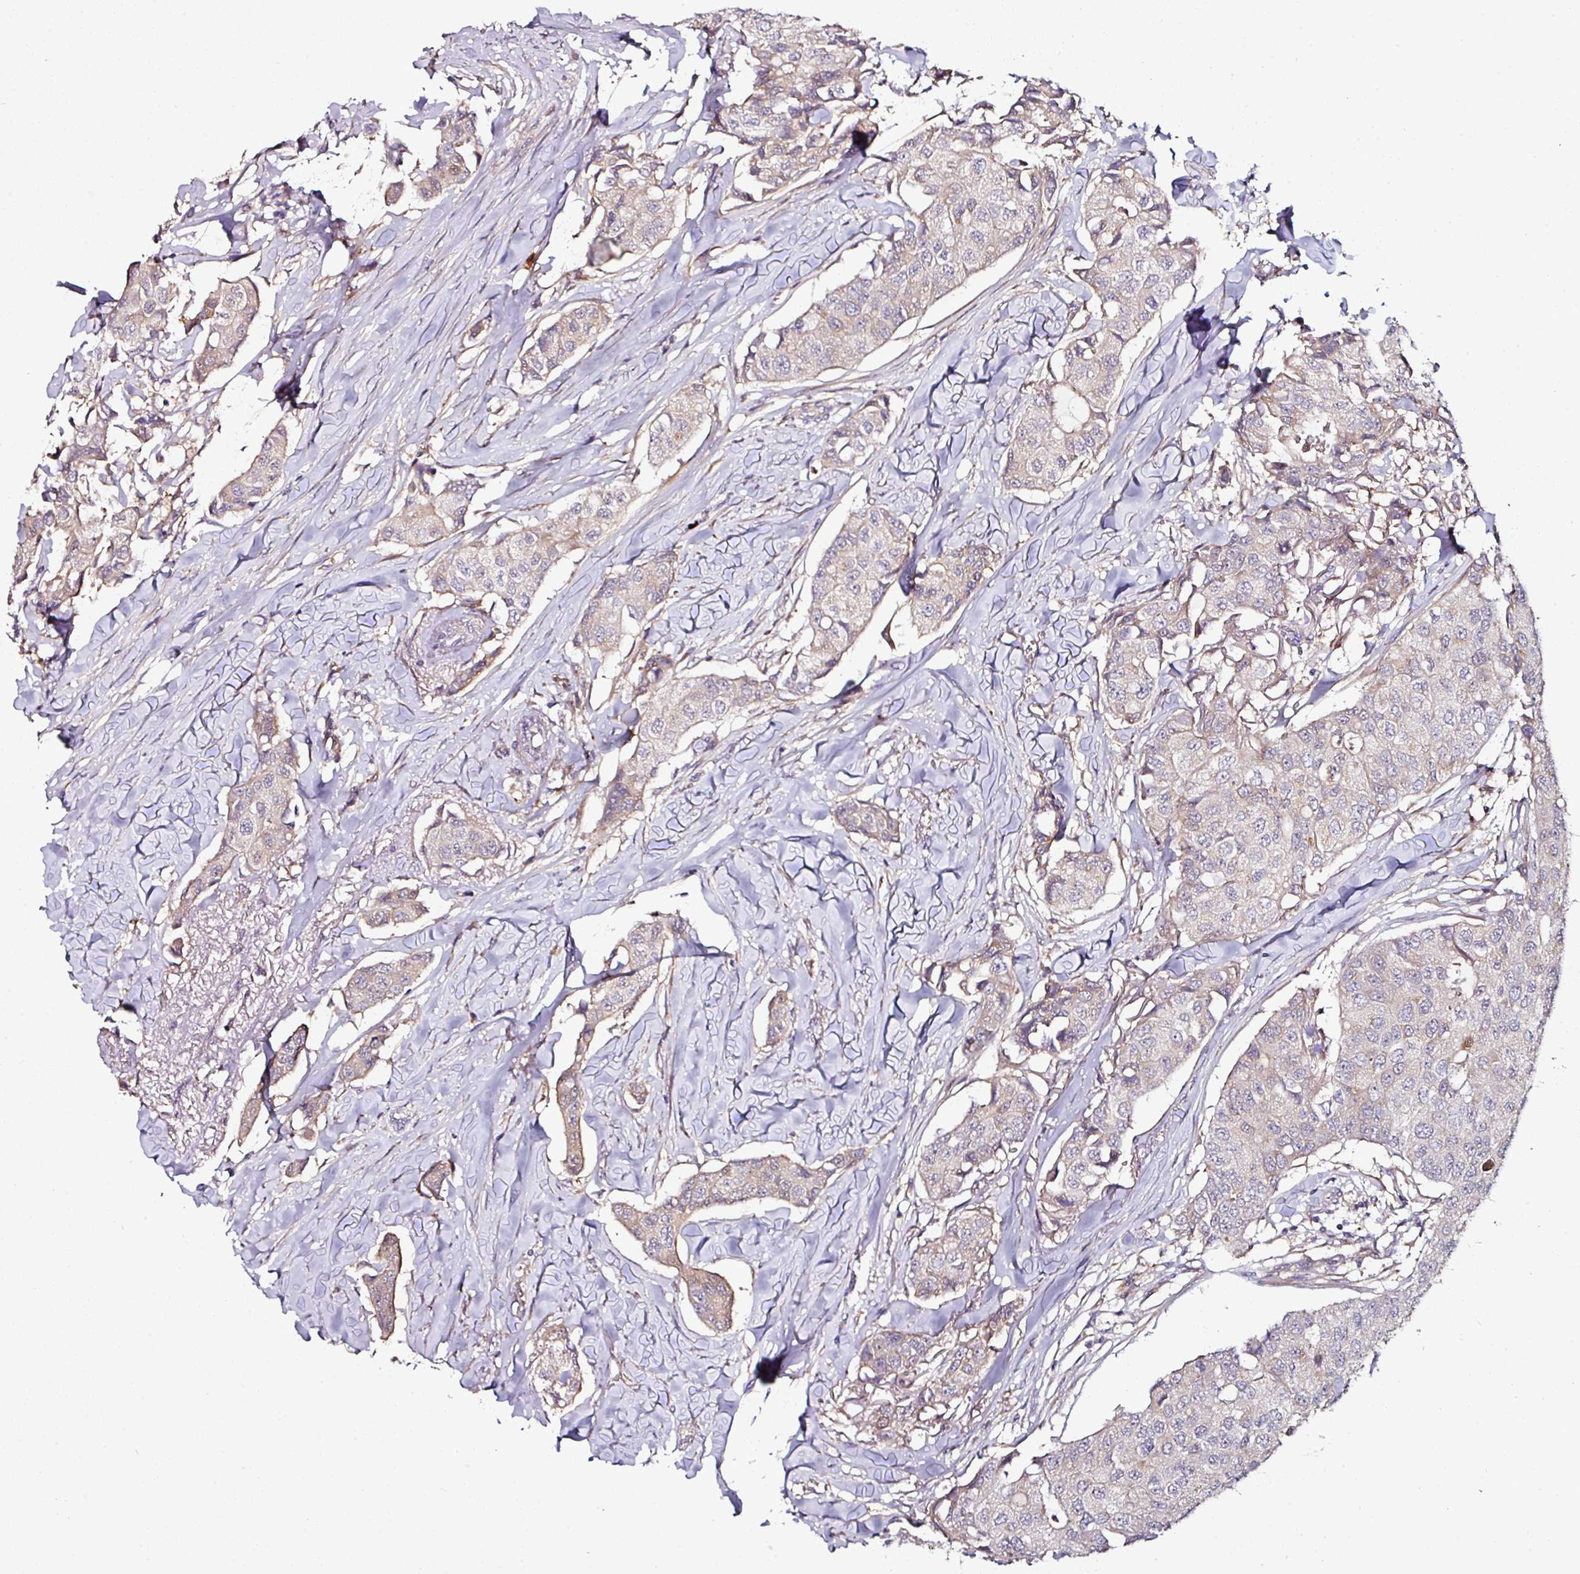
{"staining": {"intensity": "weak", "quantity": "<25%", "location": "cytoplasmic/membranous"}, "tissue": "breast cancer", "cell_type": "Tumor cells", "image_type": "cancer", "snomed": [{"axis": "morphology", "description": "Duct carcinoma"}, {"axis": "topography", "description": "Breast"}], "caption": "An IHC image of breast cancer (intraductal carcinoma) is shown. There is no staining in tumor cells of breast cancer (intraductal carcinoma). (Immunohistochemistry (ihc), brightfield microscopy, high magnification).", "gene": "CTDSP2", "patient": {"sex": "female", "age": 80}}